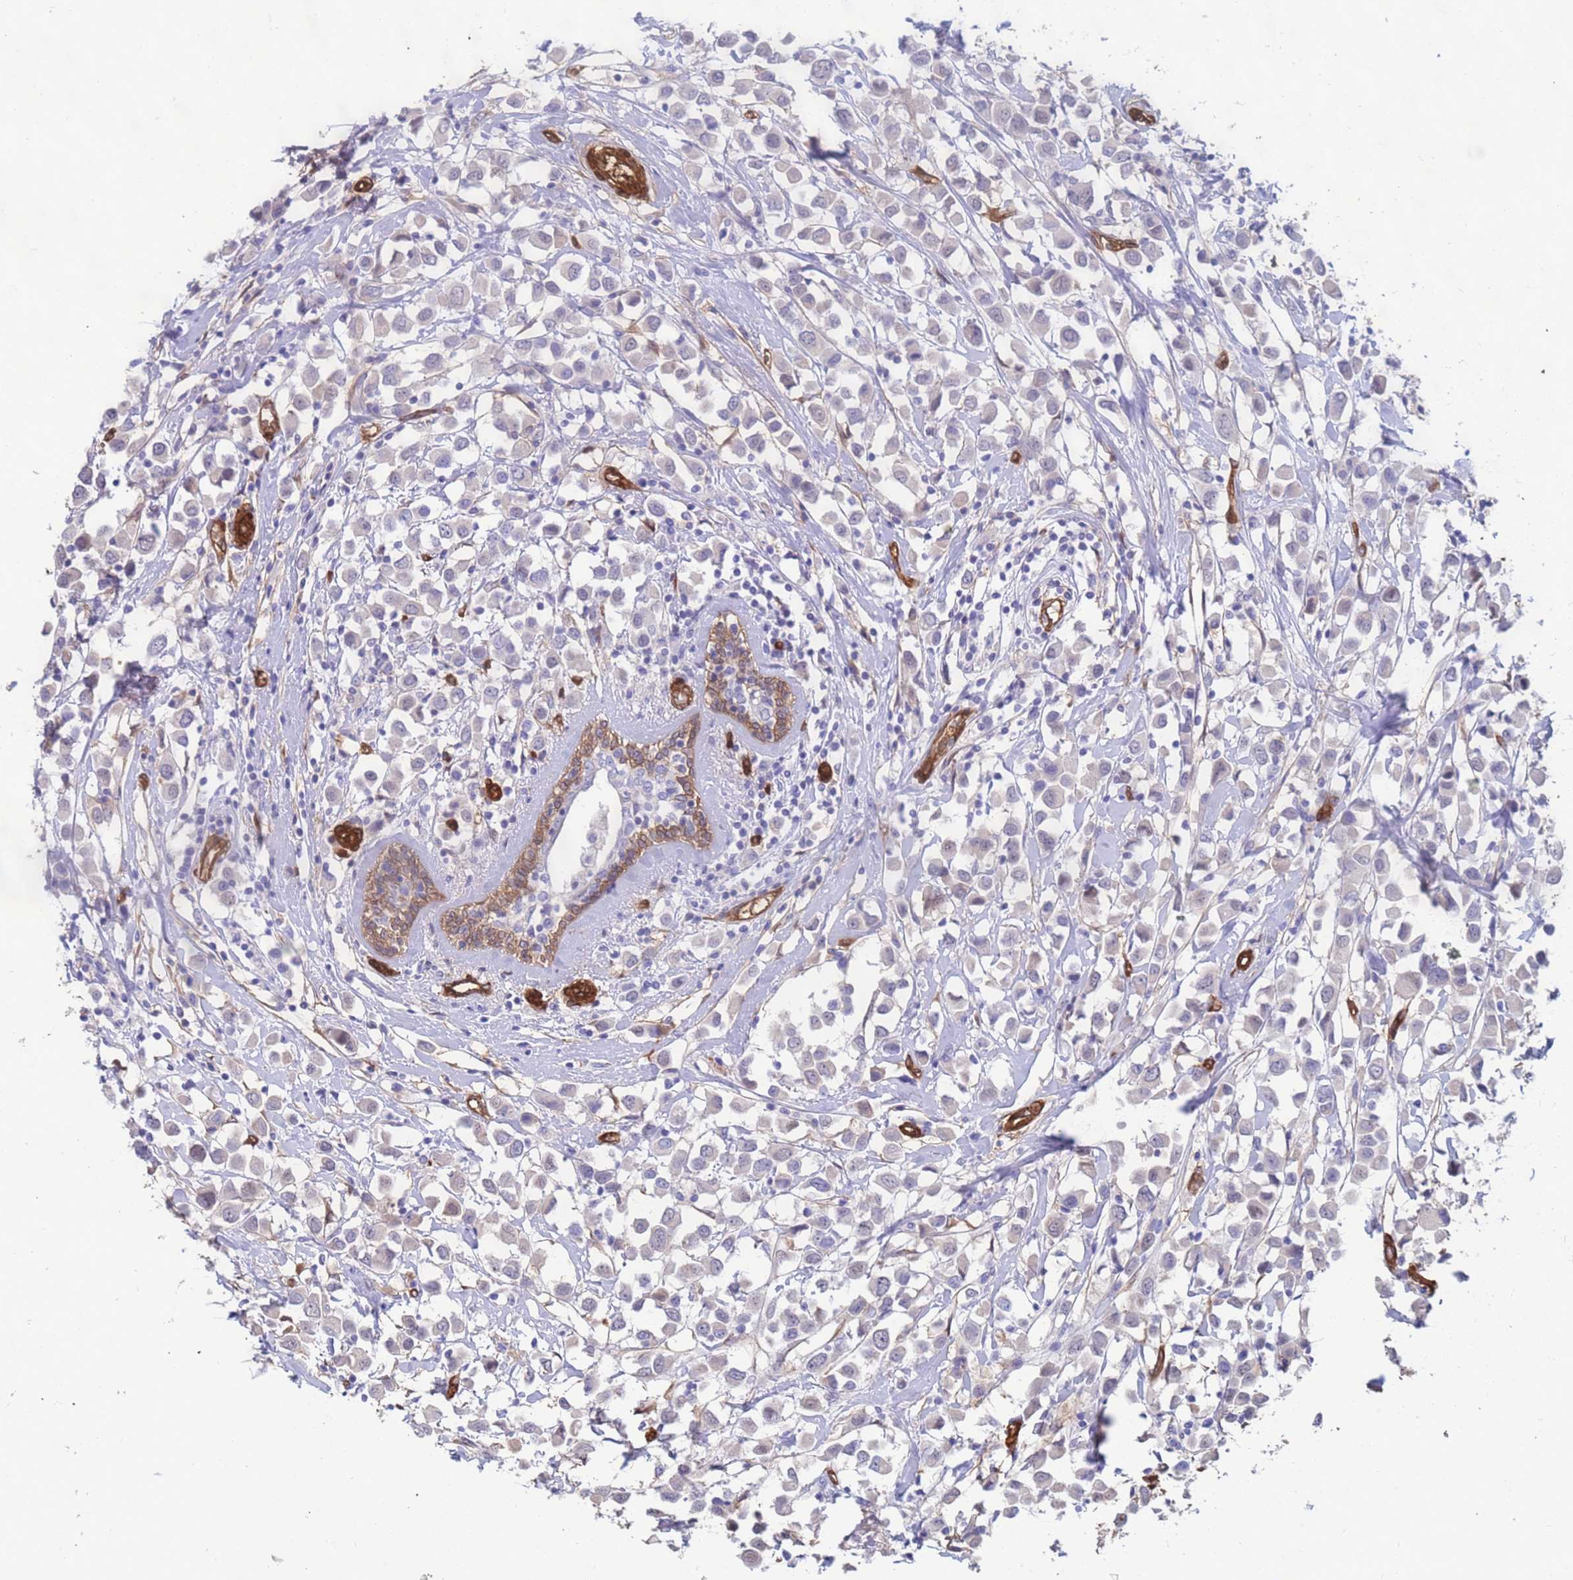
{"staining": {"intensity": "negative", "quantity": "none", "location": "none"}, "tissue": "breast cancer", "cell_type": "Tumor cells", "image_type": "cancer", "snomed": [{"axis": "morphology", "description": "Duct carcinoma"}, {"axis": "topography", "description": "Breast"}], "caption": "DAB immunohistochemical staining of human breast cancer exhibits no significant expression in tumor cells. (IHC, brightfield microscopy, high magnification).", "gene": "EHD2", "patient": {"sex": "female", "age": 61}}